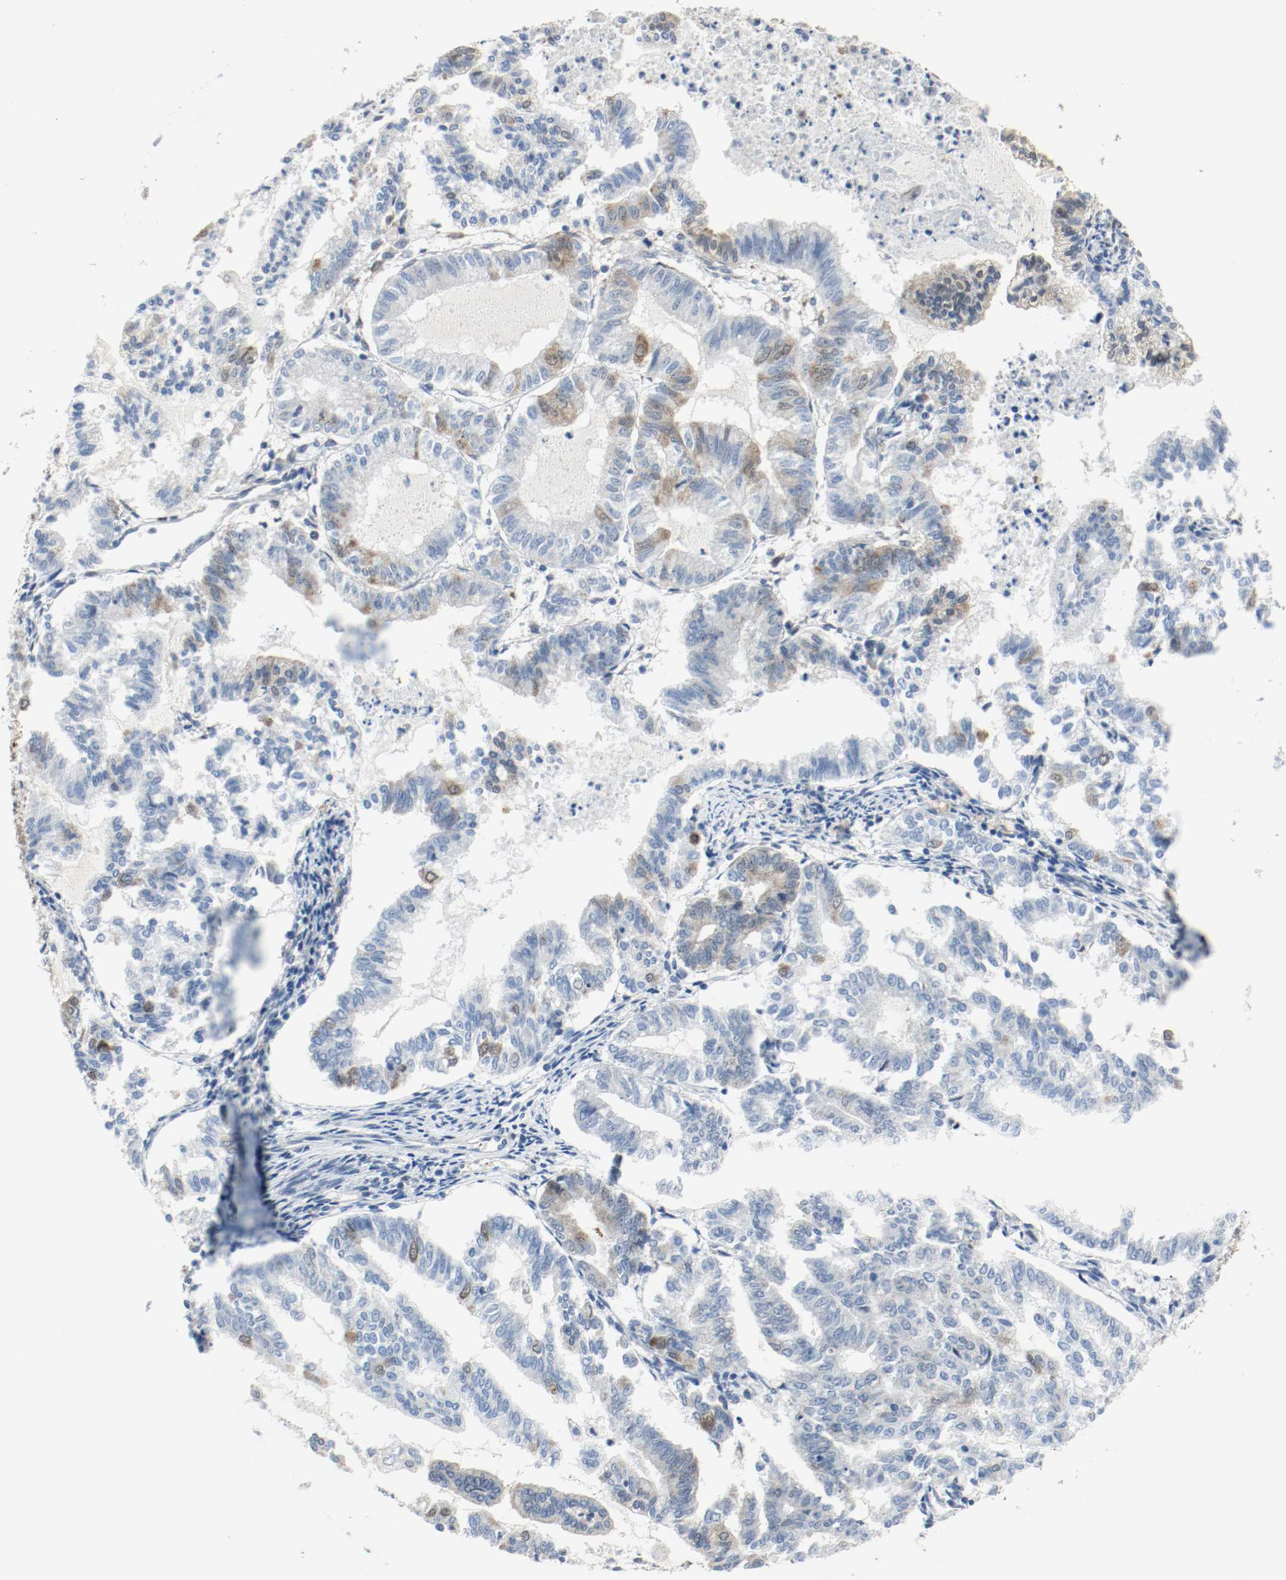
{"staining": {"intensity": "weak", "quantity": "25%-75%", "location": "cytoplasmic/membranous"}, "tissue": "endometrial cancer", "cell_type": "Tumor cells", "image_type": "cancer", "snomed": [{"axis": "morphology", "description": "Adenocarcinoma, NOS"}, {"axis": "topography", "description": "Endometrium"}], "caption": "Brown immunohistochemical staining in human adenocarcinoma (endometrial) displays weak cytoplasmic/membranous positivity in about 25%-75% of tumor cells.", "gene": "PPME1", "patient": {"sex": "female", "age": 79}}